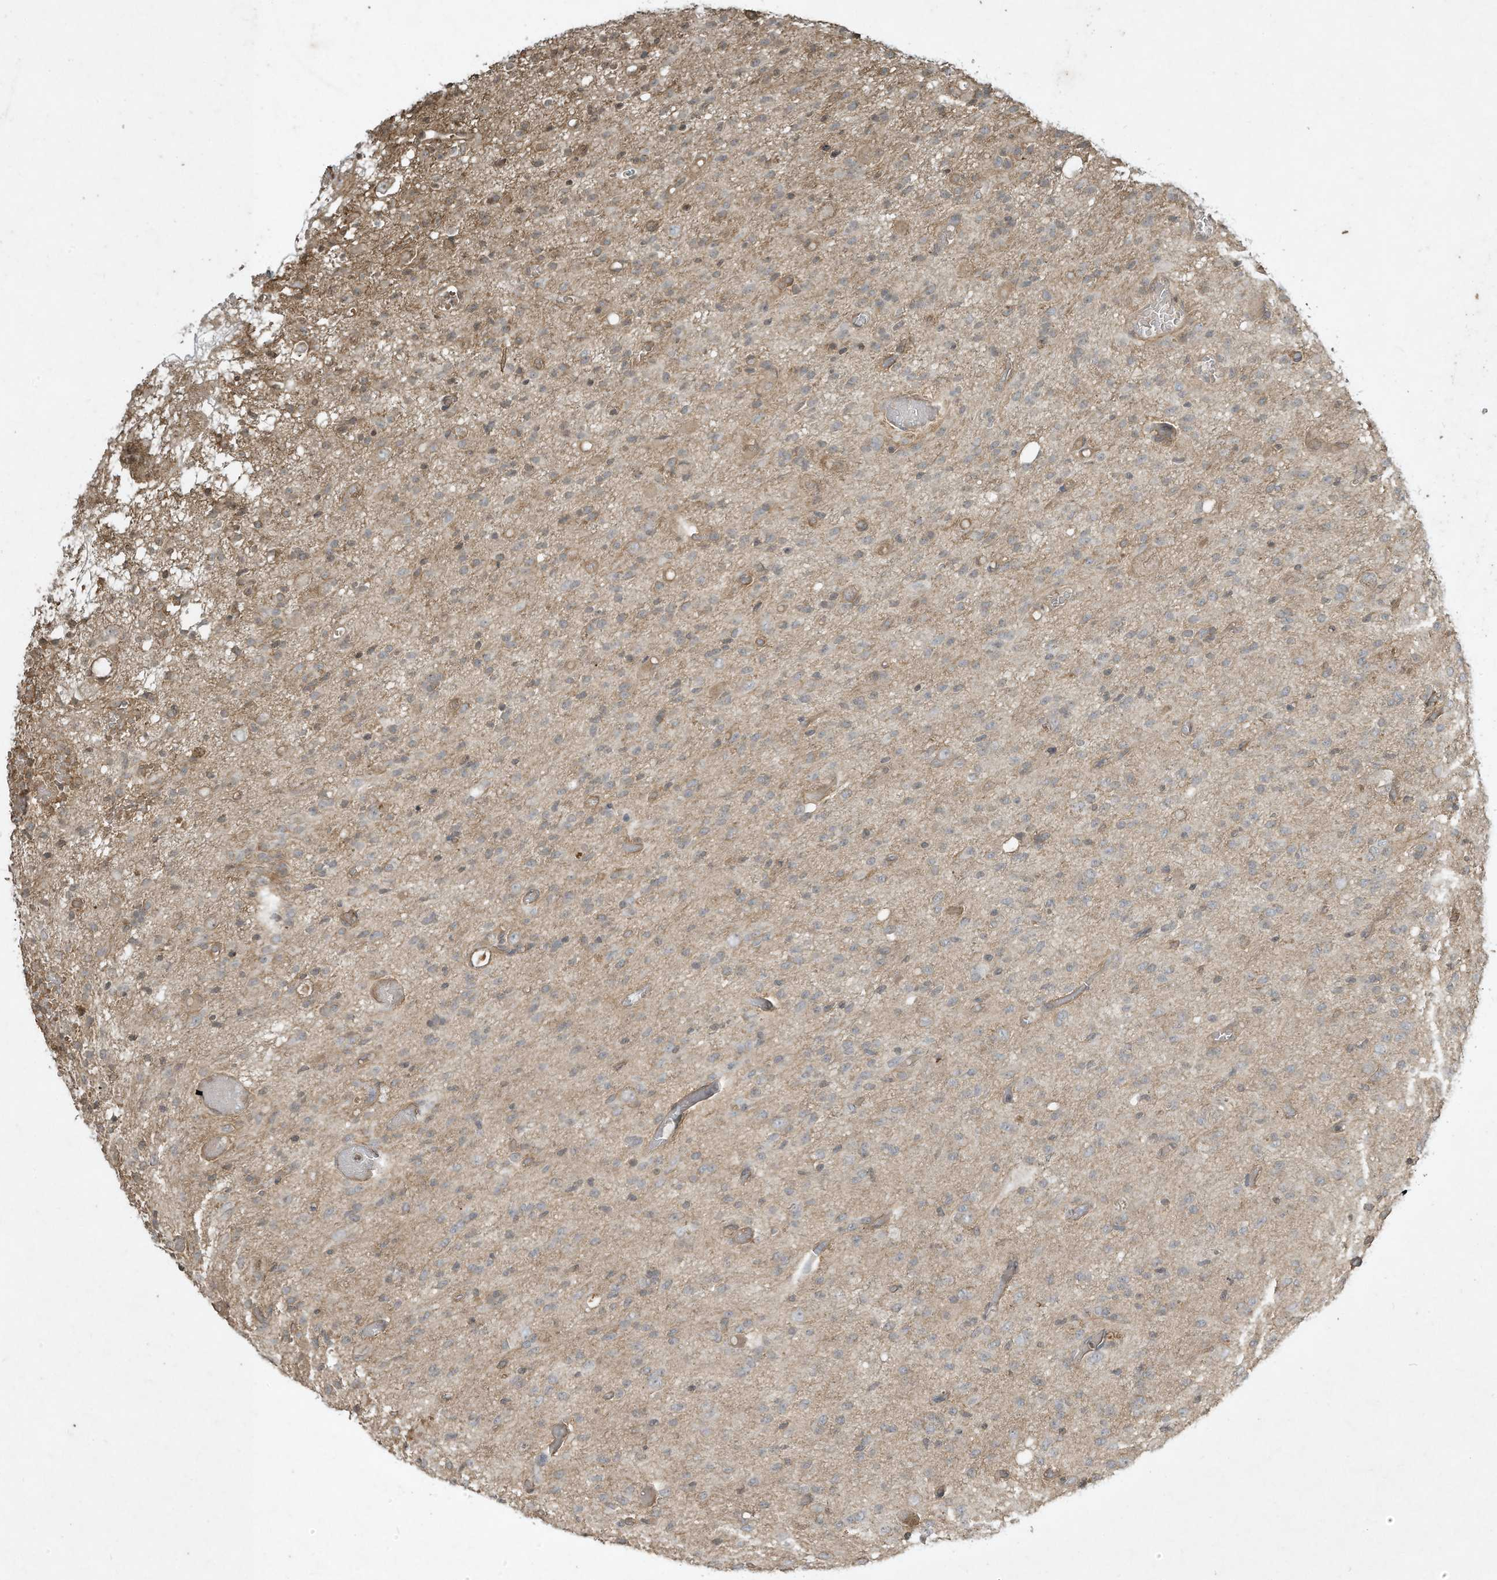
{"staining": {"intensity": "weak", "quantity": "<25%", "location": "cytoplasmic/membranous"}, "tissue": "glioma", "cell_type": "Tumor cells", "image_type": "cancer", "snomed": [{"axis": "morphology", "description": "Glioma, malignant, High grade"}, {"axis": "topography", "description": "Brain"}], "caption": "This is an immunohistochemistry histopathology image of human malignant glioma (high-grade). There is no positivity in tumor cells.", "gene": "MATN2", "patient": {"sex": "female", "age": 59}}